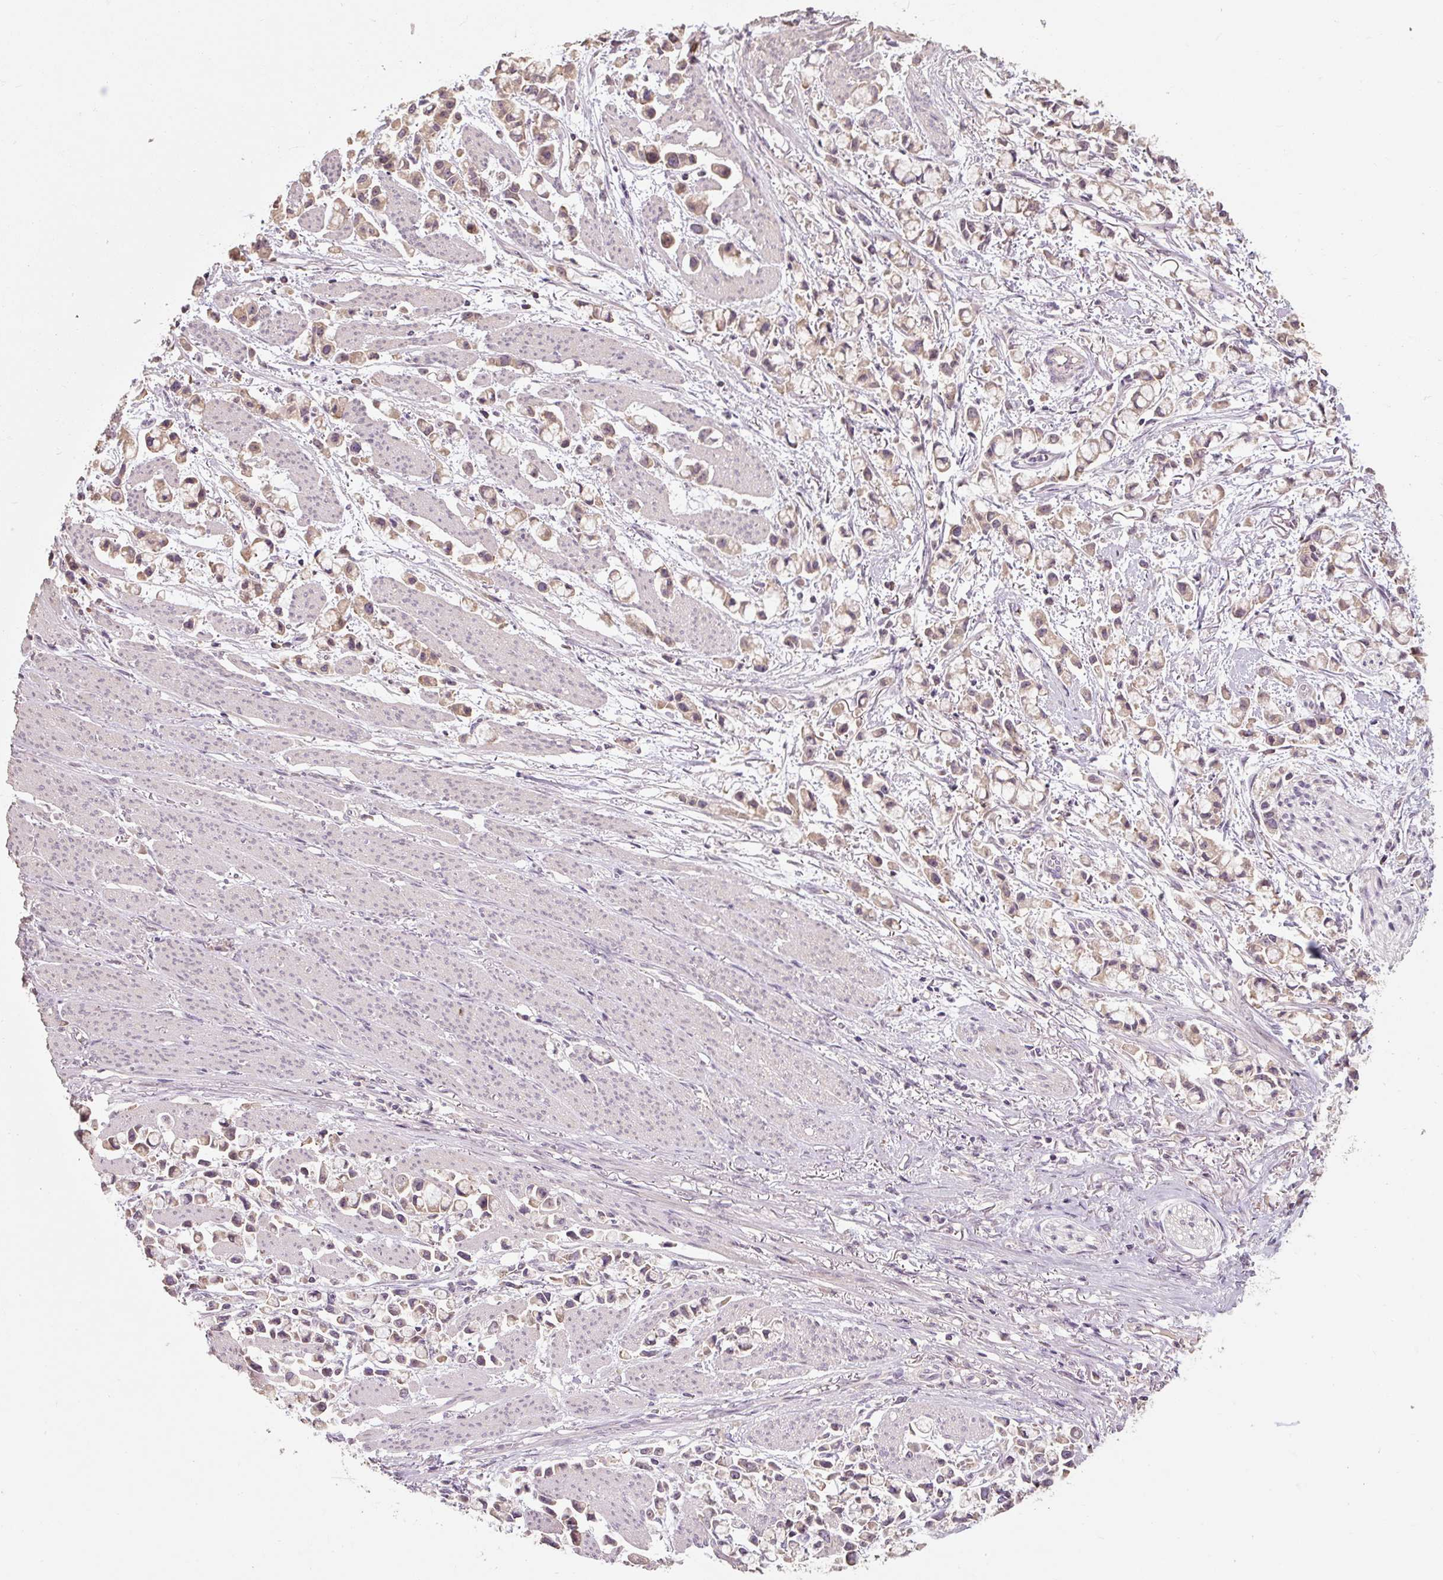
{"staining": {"intensity": "weak", "quantity": "25%-75%", "location": "cytoplasmic/membranous"}, "tissue": "stomach cancer", "cell_type": "Tumor cells", "image_type": "cancer", "snomed": [{"axis": "morphology", "description": "Adenocarcinoma, NOS"}, {"axis": "topography", "description": "Stomach"}], "caption": "An image of adenocarcinoma (stomach) stained for a protein exhibits weak cytoplasmic/membranous brown staining in tumor cells.", "gene": "CFAP65", "patient": {"sex": "female", "age": 81}}